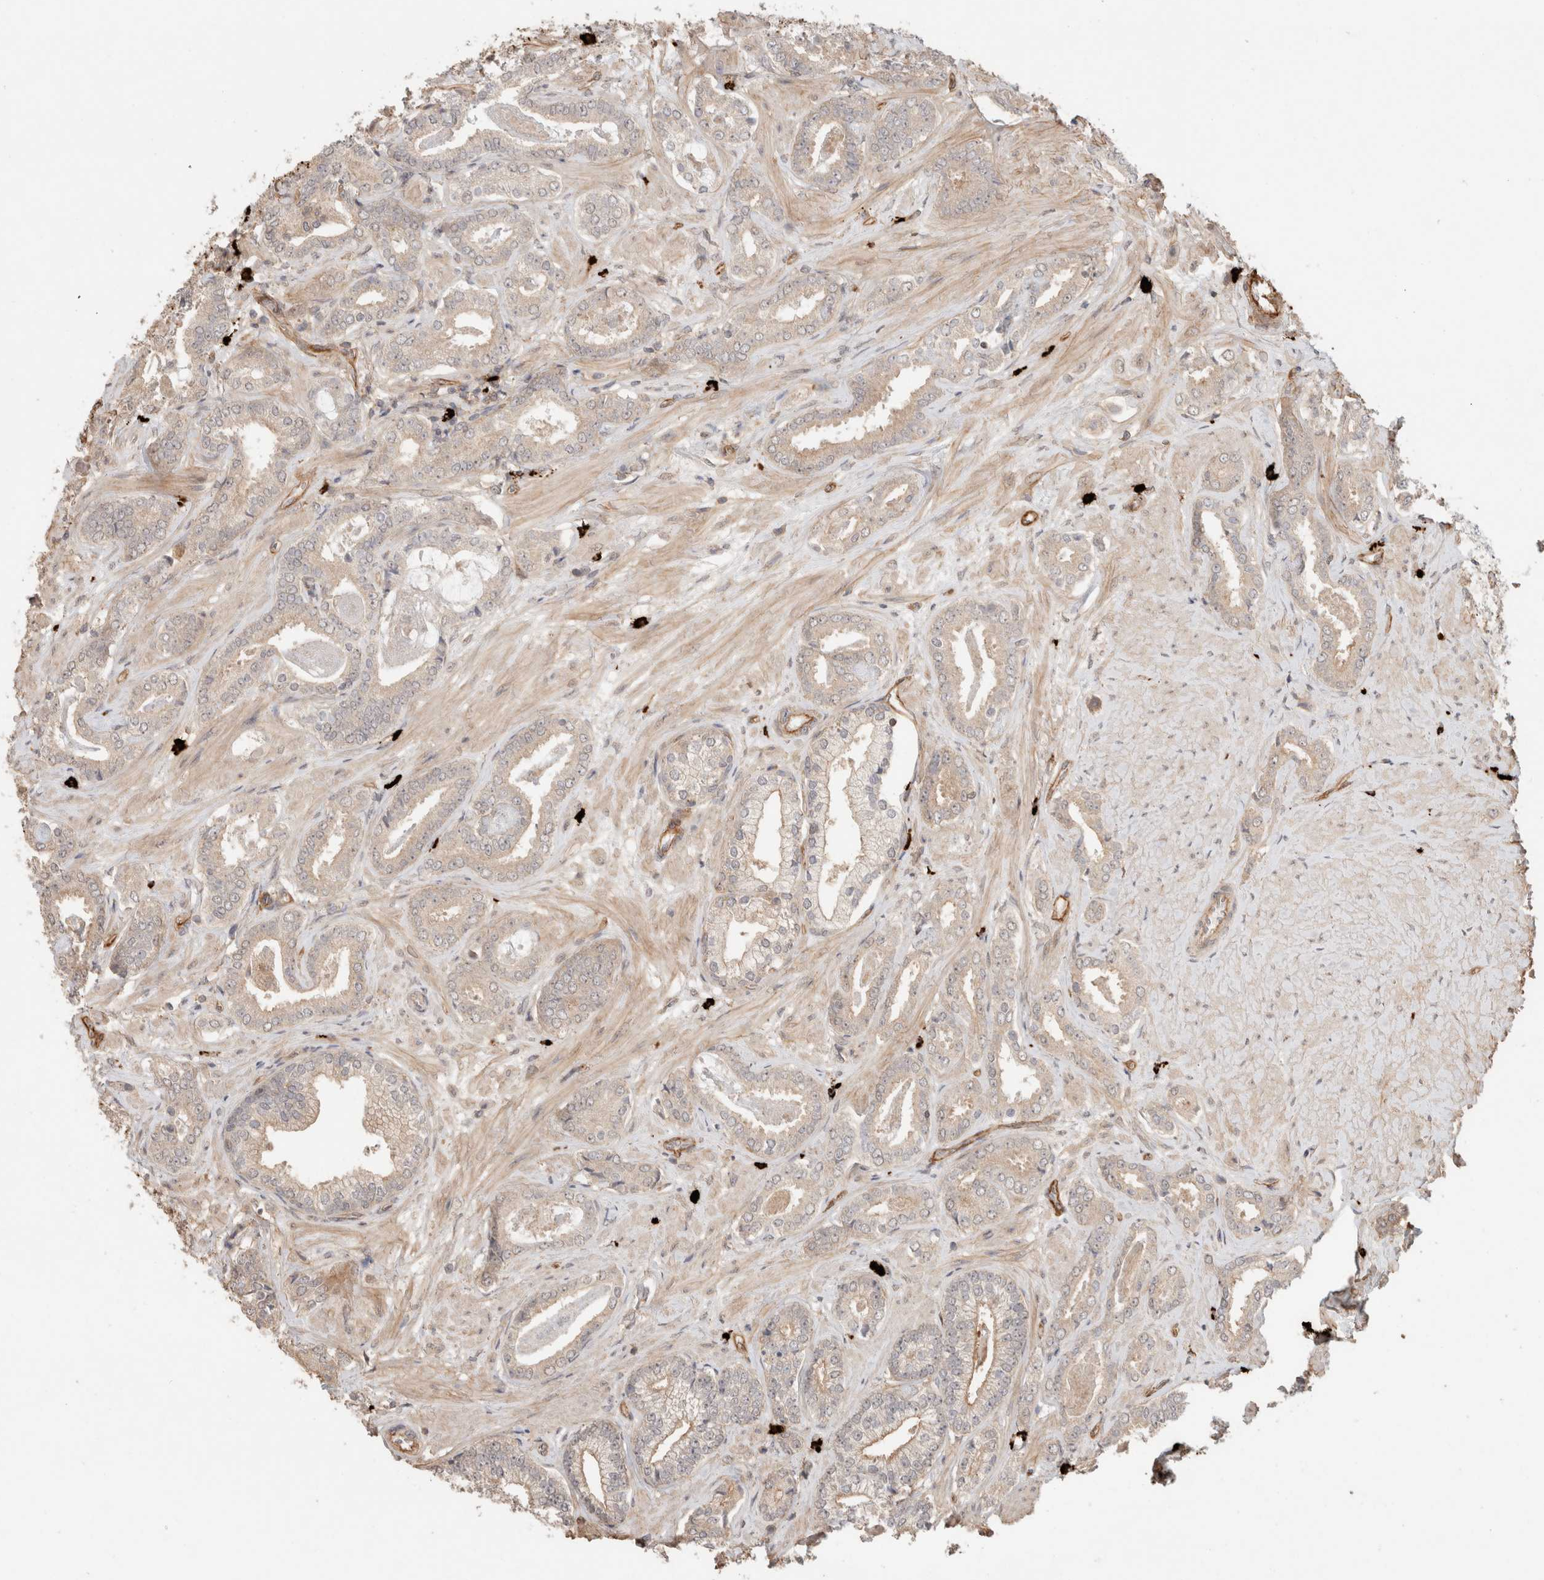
{"staining": {"intensity": "weak", "quantity": "<25%", "location": "cytoplasmic/membranous"}, "tissue": "prostate cancer", "cell_type": "Tumor cells", "image_type": "cancer", "snomed": [{"axis": "morphology", "description": "Adenocarcinoma, Low grade"}, {"axis": "topography", "description": "Prostate"}], "caption": "Immunohistochemical staining of prostate adenocarcinoma (low-grade) reveals no significant expression in tumor cells. The staining was performed using DAB to visualize the protein expression in brown, while the nuclei were stained in blue with hematoxylin (Magnification: 20x).", "gene": "HSPG2", "patient": {"sex": "male", "age": 71}}